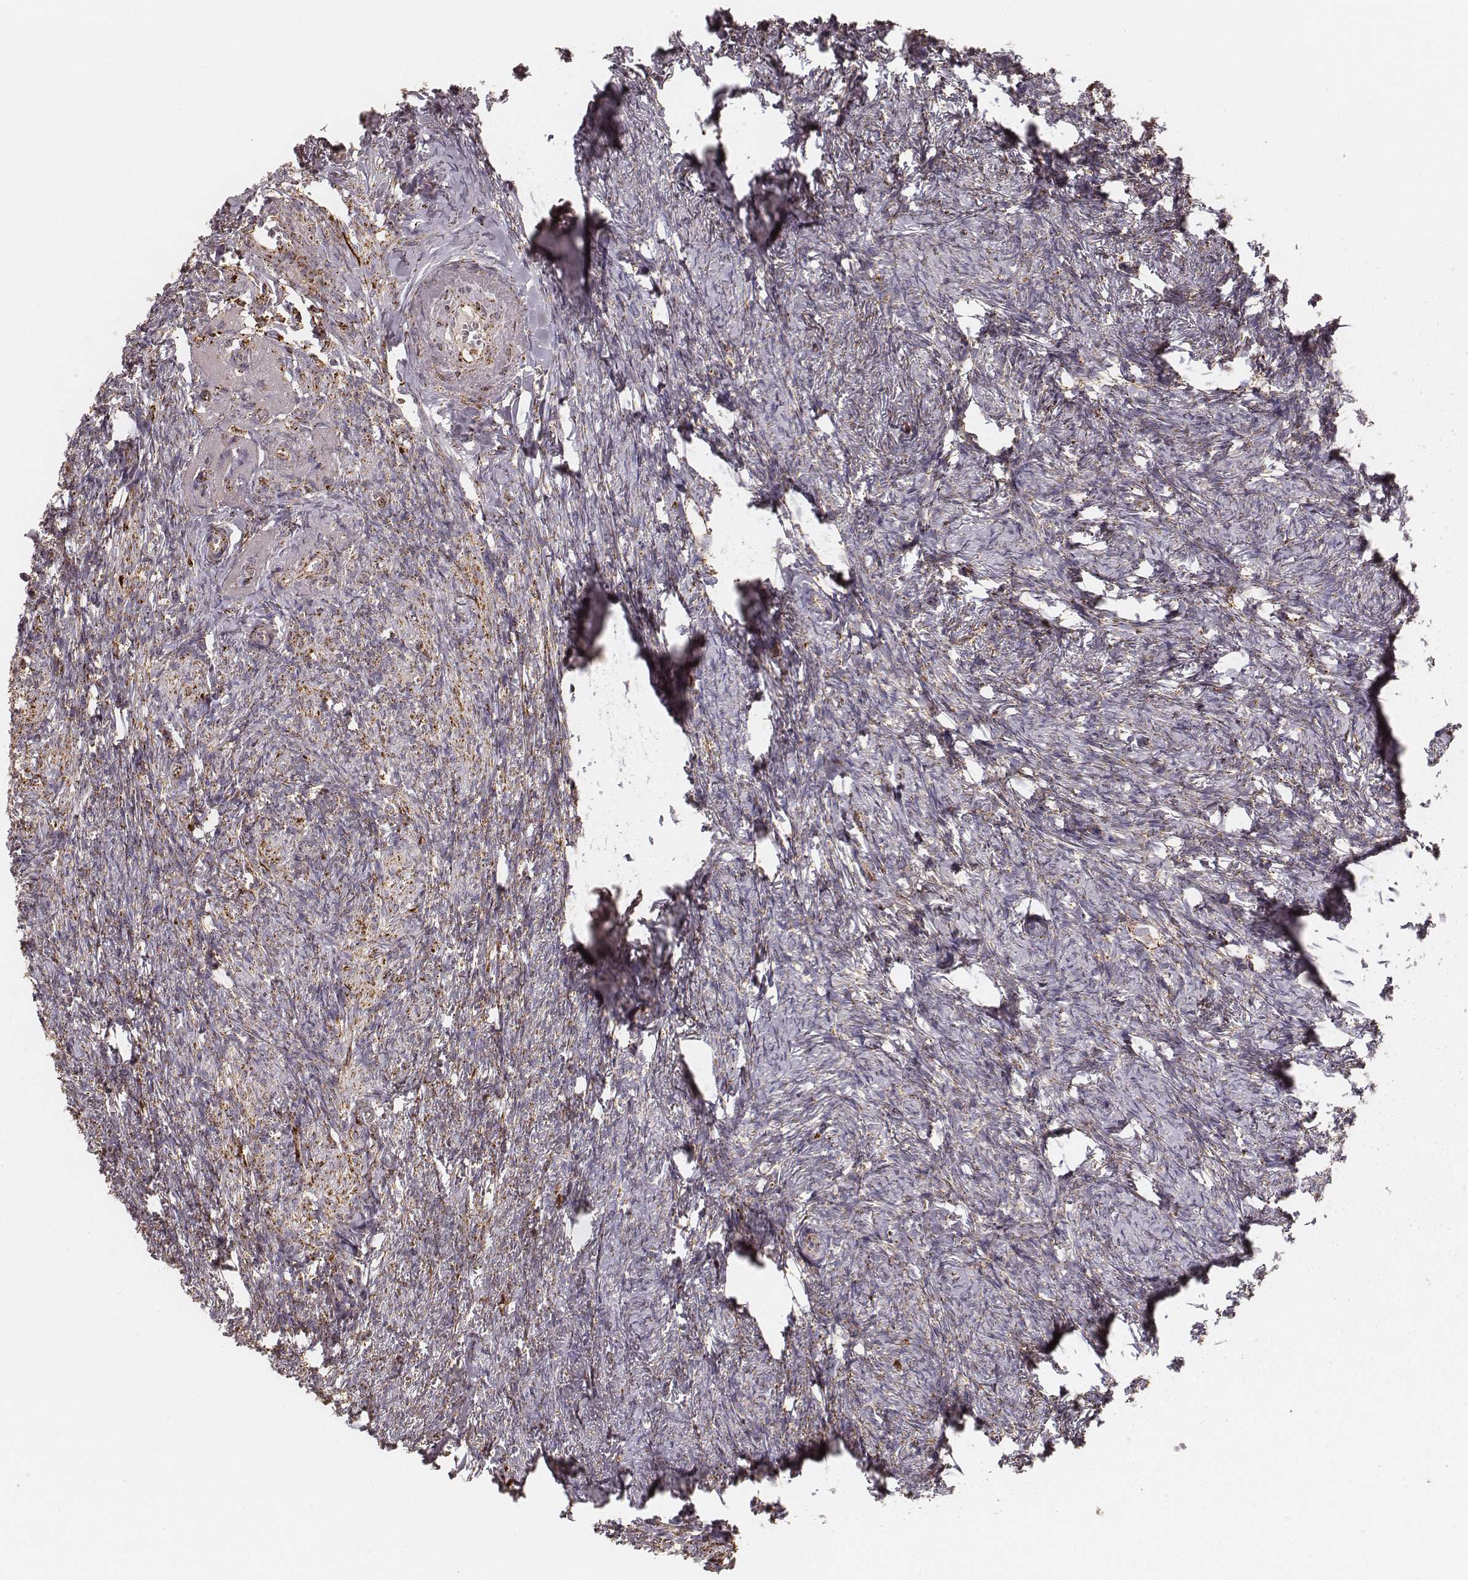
{"staining": {"intensity": "strong", "quantity": ">75%", "location": "cytoplasmic/membranous"}, "tissue": "ovary", "cell_type": "Follicle cells", "image_type": "normal", "snomed": [{"axis": "morphology", "description": "Normal tissue, NOS"}, {"axis": "topography", "description": "Ovary"}], "caption": "DAB (3,3'-diaminobenzidine) immunohistochemical staining of normal ovary shows strong cytoplasmic/membranous protein expression in approximately >75% of follicle cells.", "gene": "CS", "patient": {"sex": "female", "age": 72}}